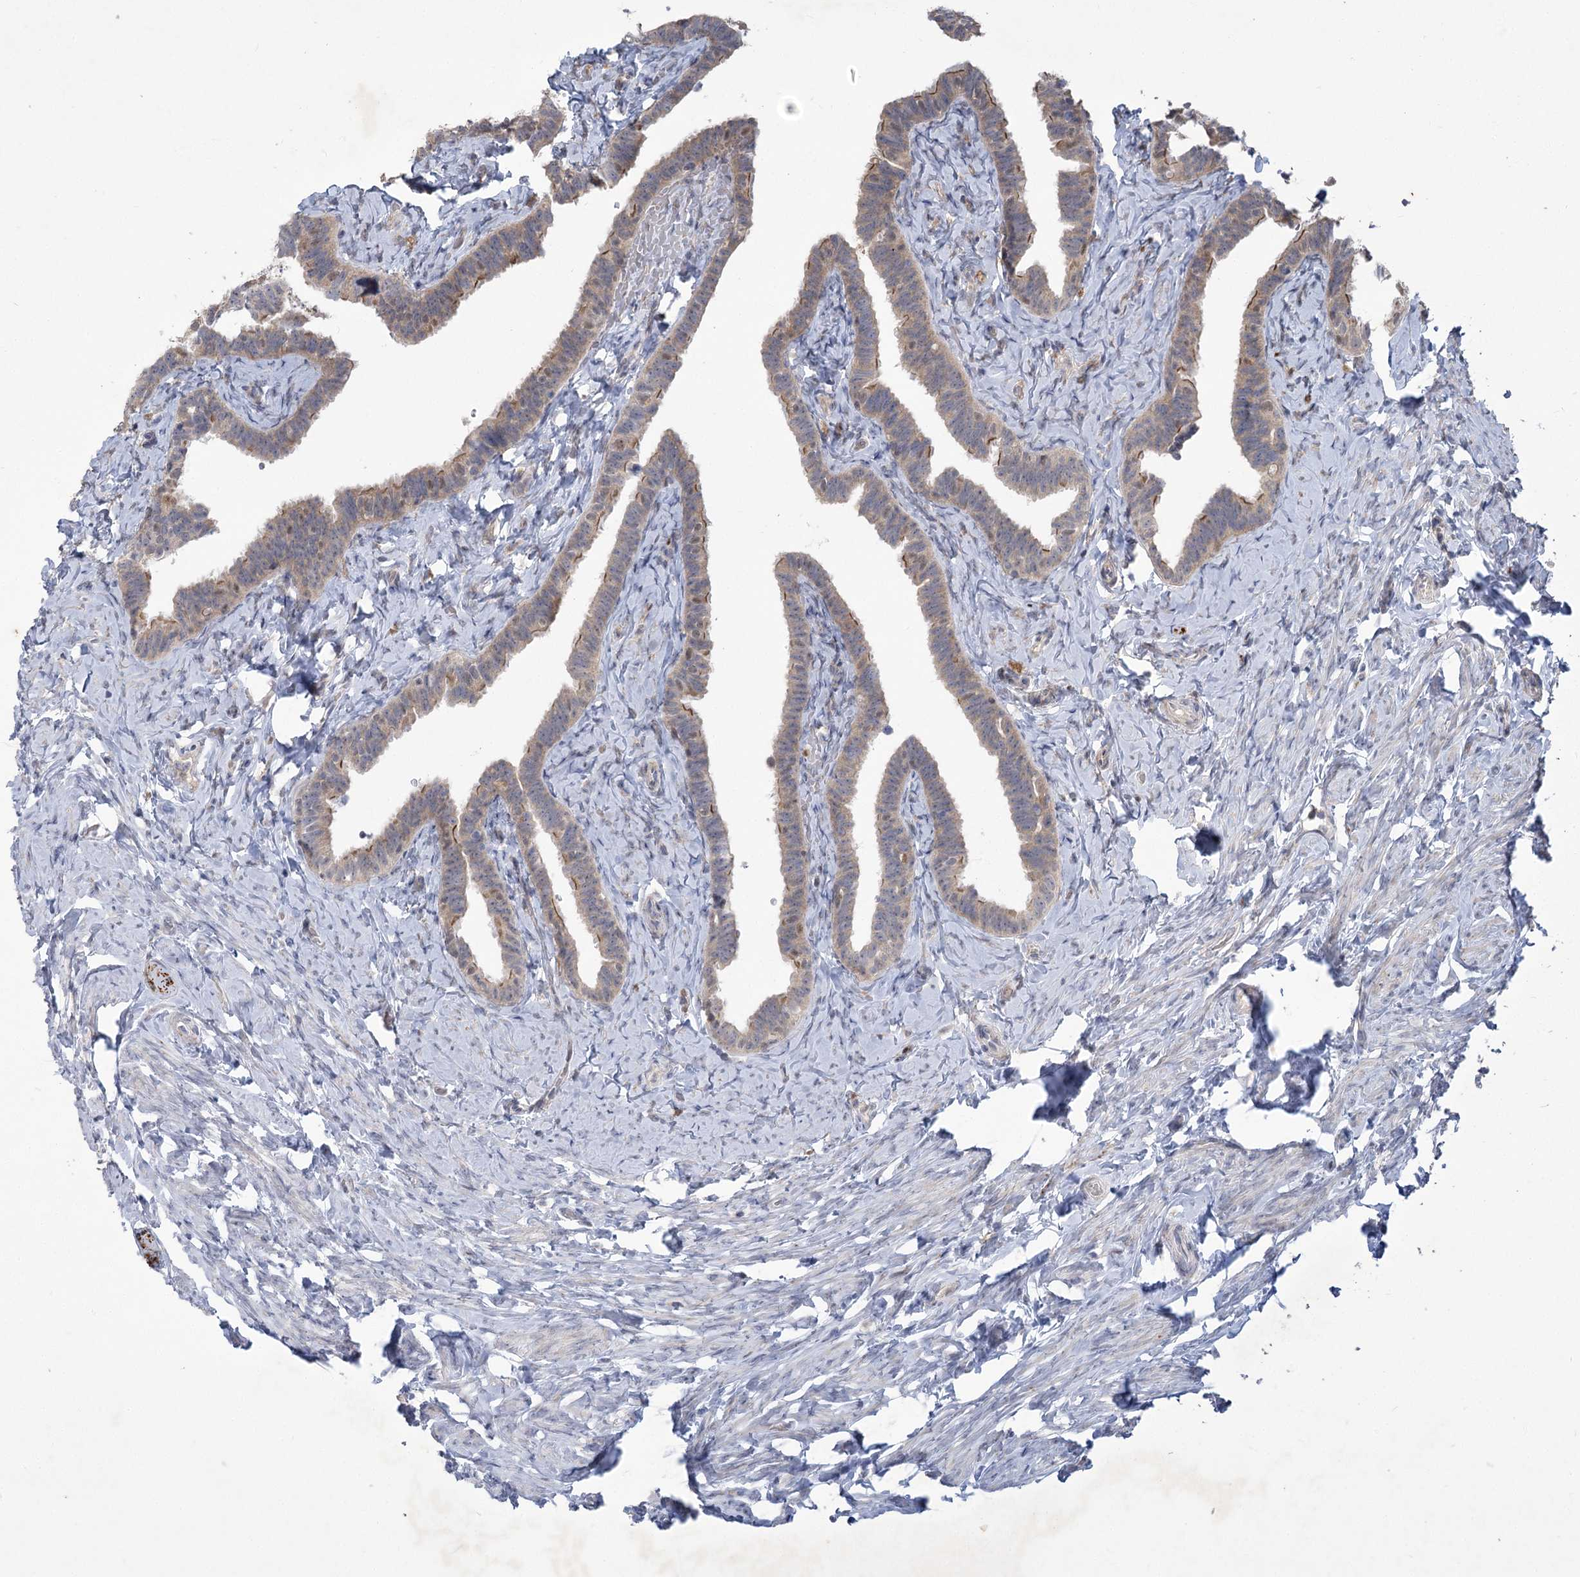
{"staining": {"intensity": "moderate", "quantity": "<25%", "location": "cytoplasmic/membranous"}, "tissue": "fallopian tube", "cell_type": "Glandular cells", "image_type": "normal", "snomed": [{"axis": "morphology", "description": "Normal tissue, NOS"}, {"axis": "topography", "description": "Fallopian tube"}], "caption": "Immunohistochemistry of benign human fallopian tube shows low levels of moderate cytoplasmic/membranous expression in approximately <25% of glandular cells. The protein of interest is stained brown, and the nuclei are stained in blue (DAB IHC with brightfield microscopy, high magnification).", "gene": "GCNT4", "patient": {"sex": "female", "age": 39}}